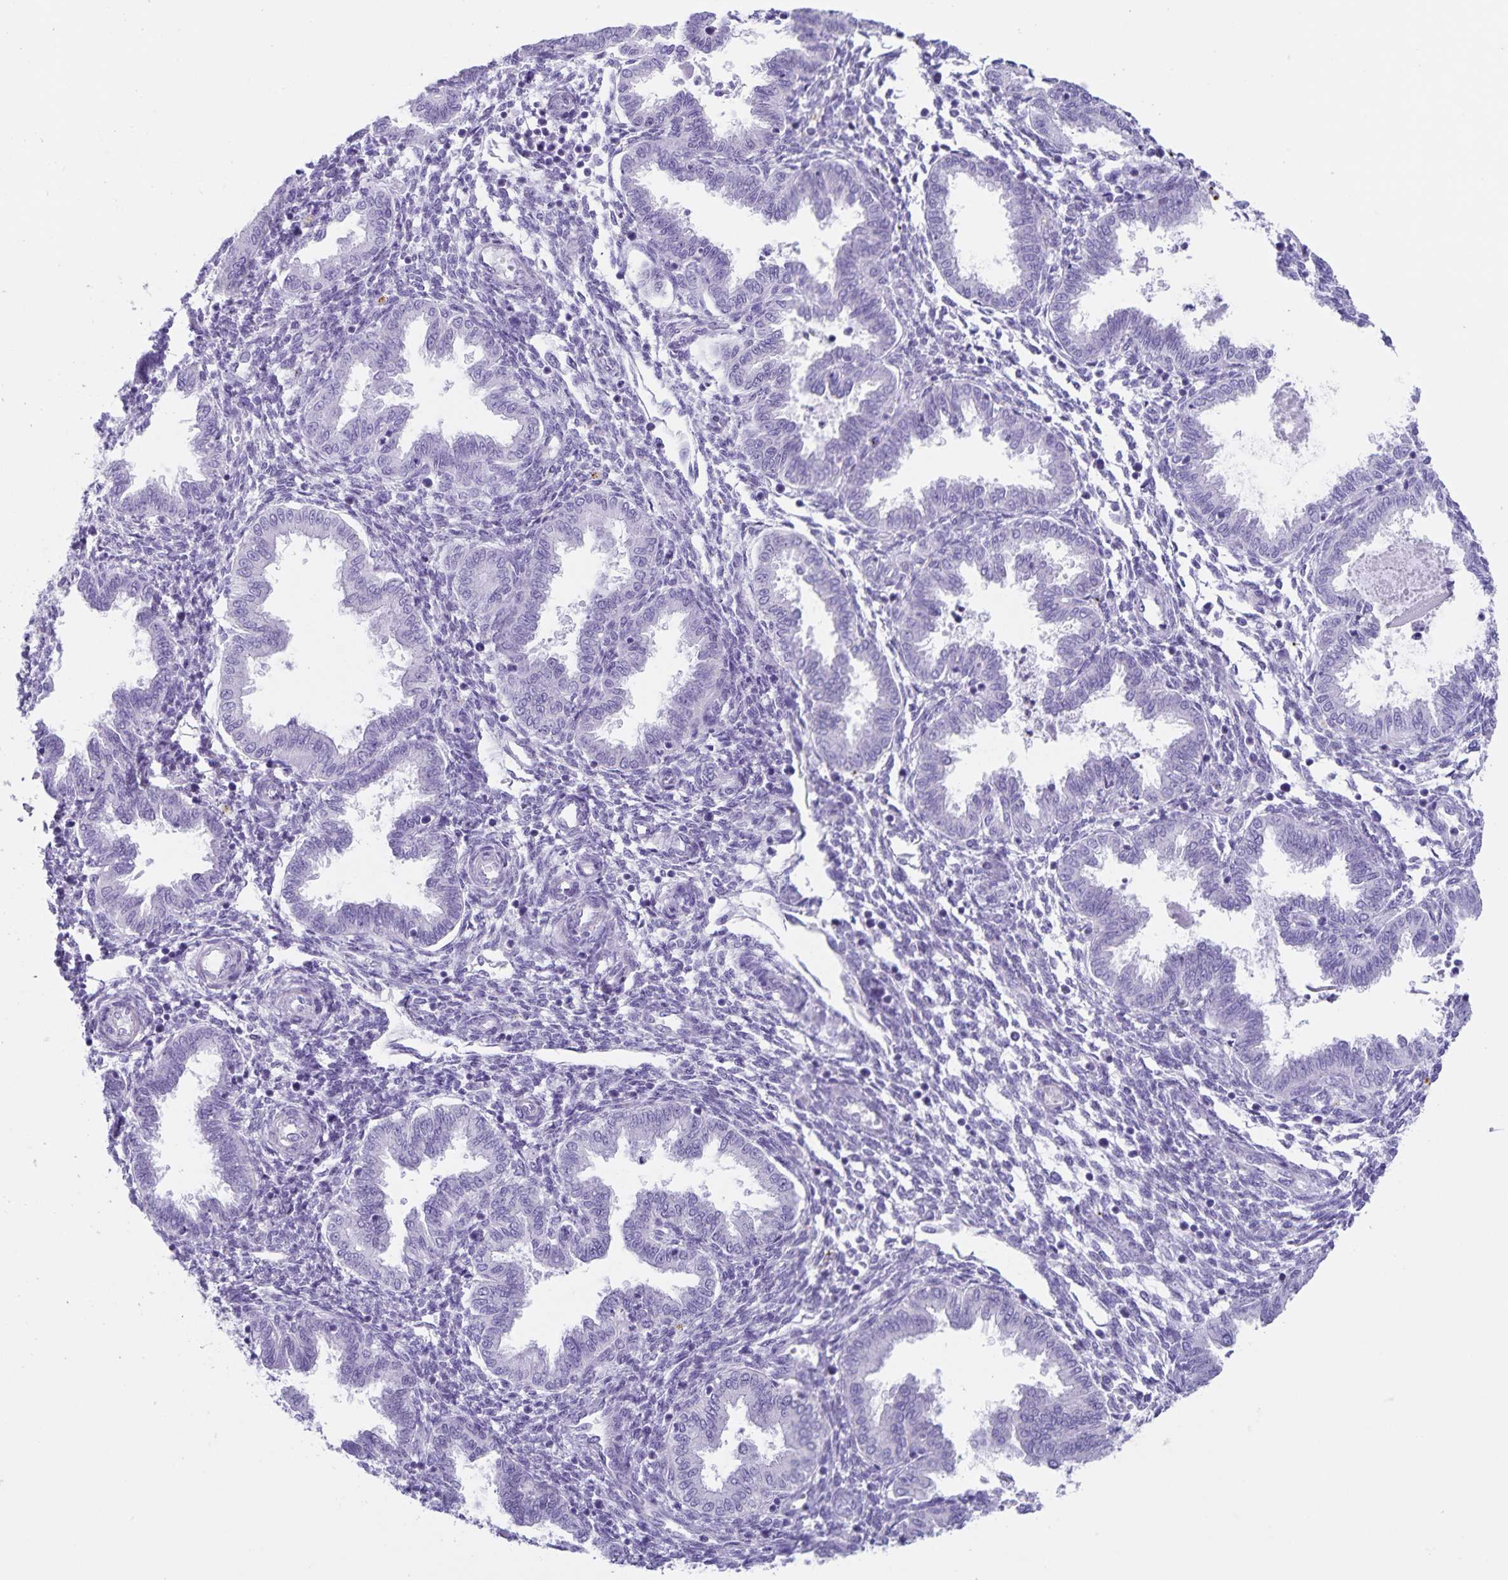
{"staining": {"intensity": "negative", "quantity": "none", "location": "none"}, "tissue": "endometrium", "cell_type": "Cells in endometrial stroma", "image_type": "normal", "snomed": [{"axis": "morphology", "description": "Normal tissue, NOS"}, {"axis": "topography", "description": "Endometrium"}], "caption": "High power microscopy image of an immunohistochemistry (IHC) histopathology image of unremarkable endometrium, revealing no significant expression in cells in endometrial stroma. The staining is performed using DAB (3,3'-diaminobenzidine) brown chromogen with nuclei counter-stained in using hematoxylin.", "gene": "C11orf42", "patient": {"sex": "female", "age": 33}}